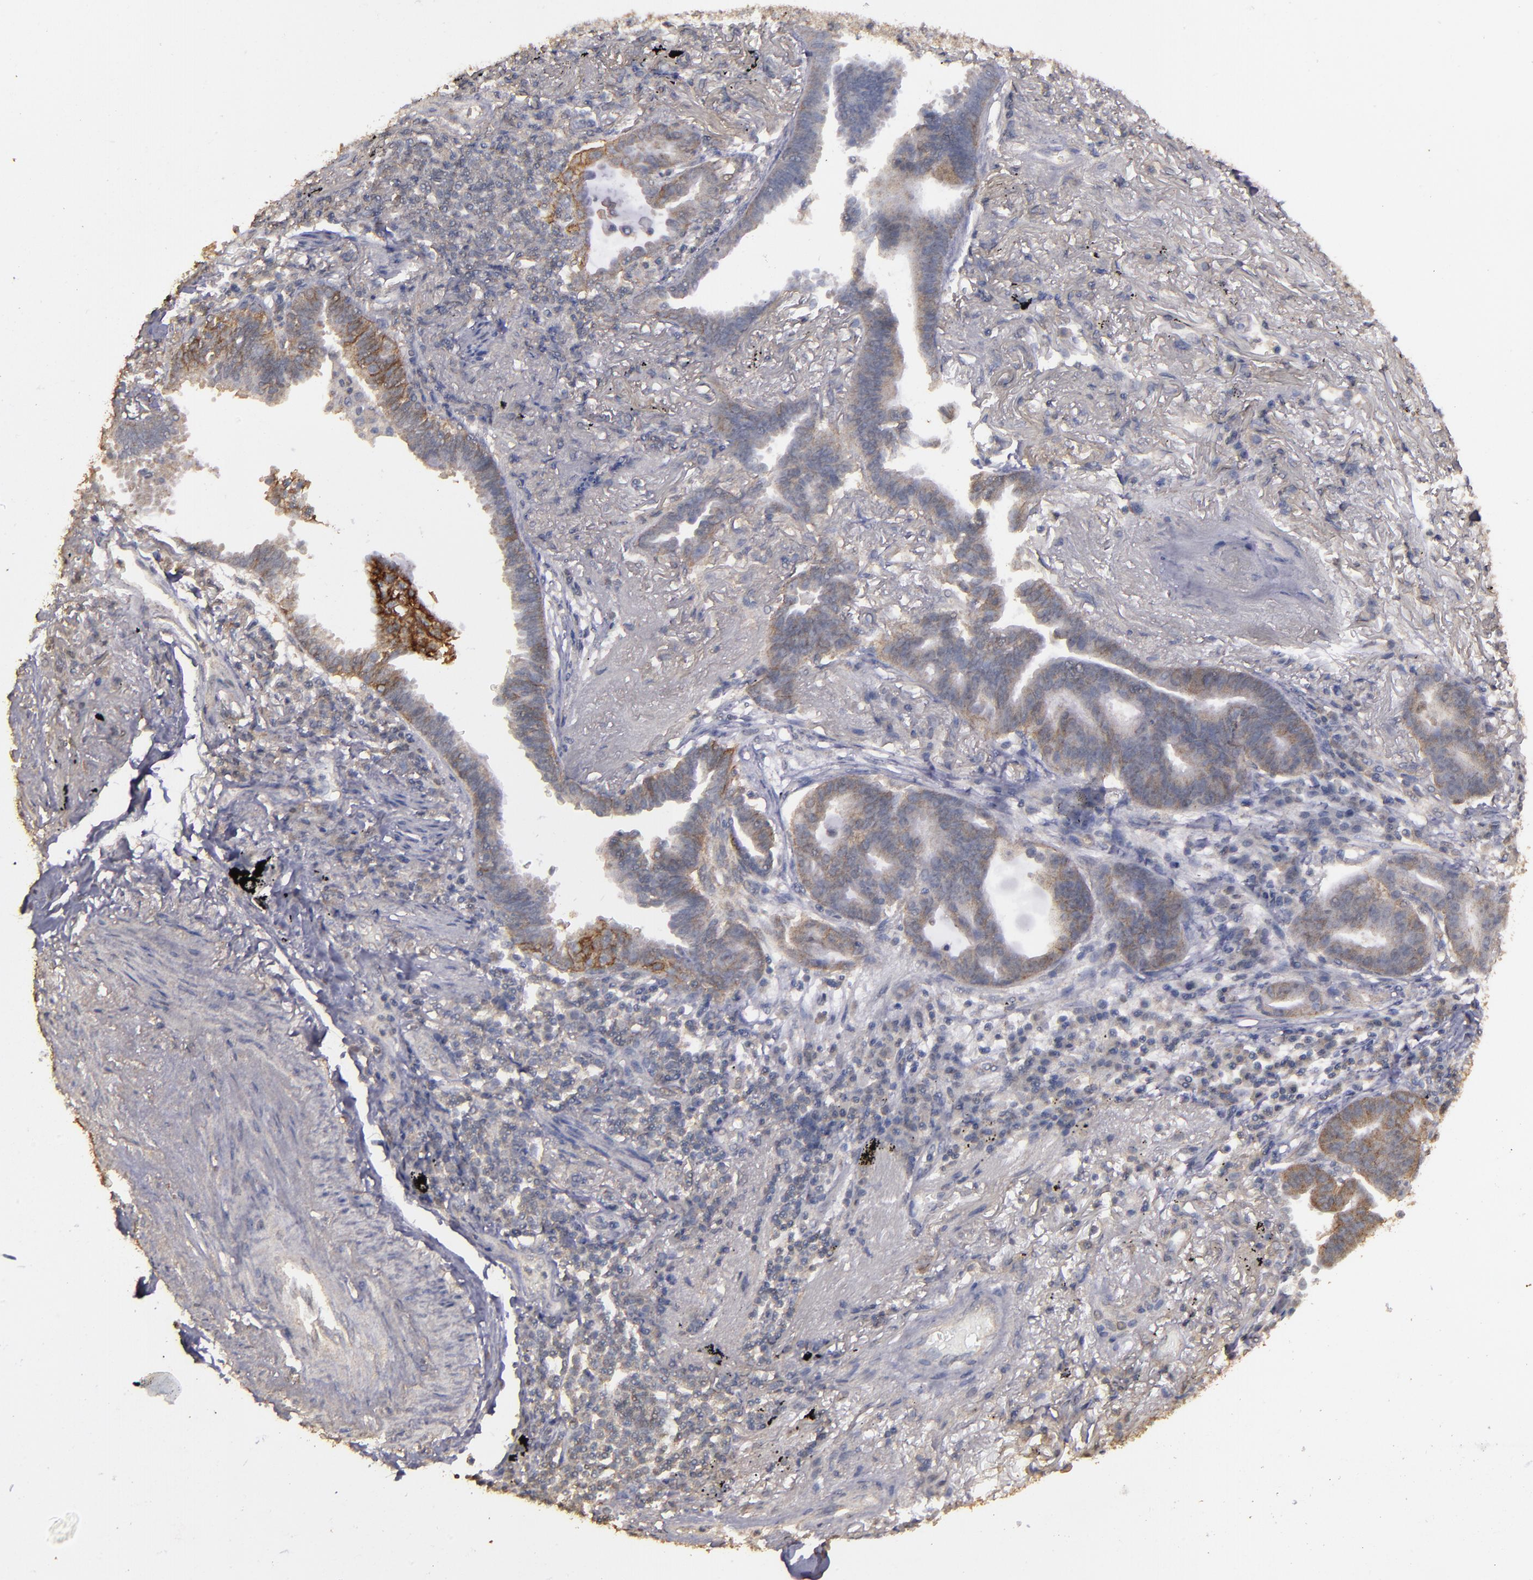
{"staining": {"intensity": "moderate", "quantity": "25%-75%", "location": "cytoplasmic/membranous"}, "tissue": "lung cancer", "cell_type": "Tumor cells", "image_type": "cancer", "snomed": [{"axis": "morphology", "description": "Adenocarcinoma, NOS"}, {"axis": "topography", "description": "Lung"}], "caption": "Lung cancer stained with a brown dye reveals moderate cytoplasmic/membranous positive staining in about 25%-75% of tumor cells.", "gene": "FAT1", "patient": {"sex": "female", "age": 64}}